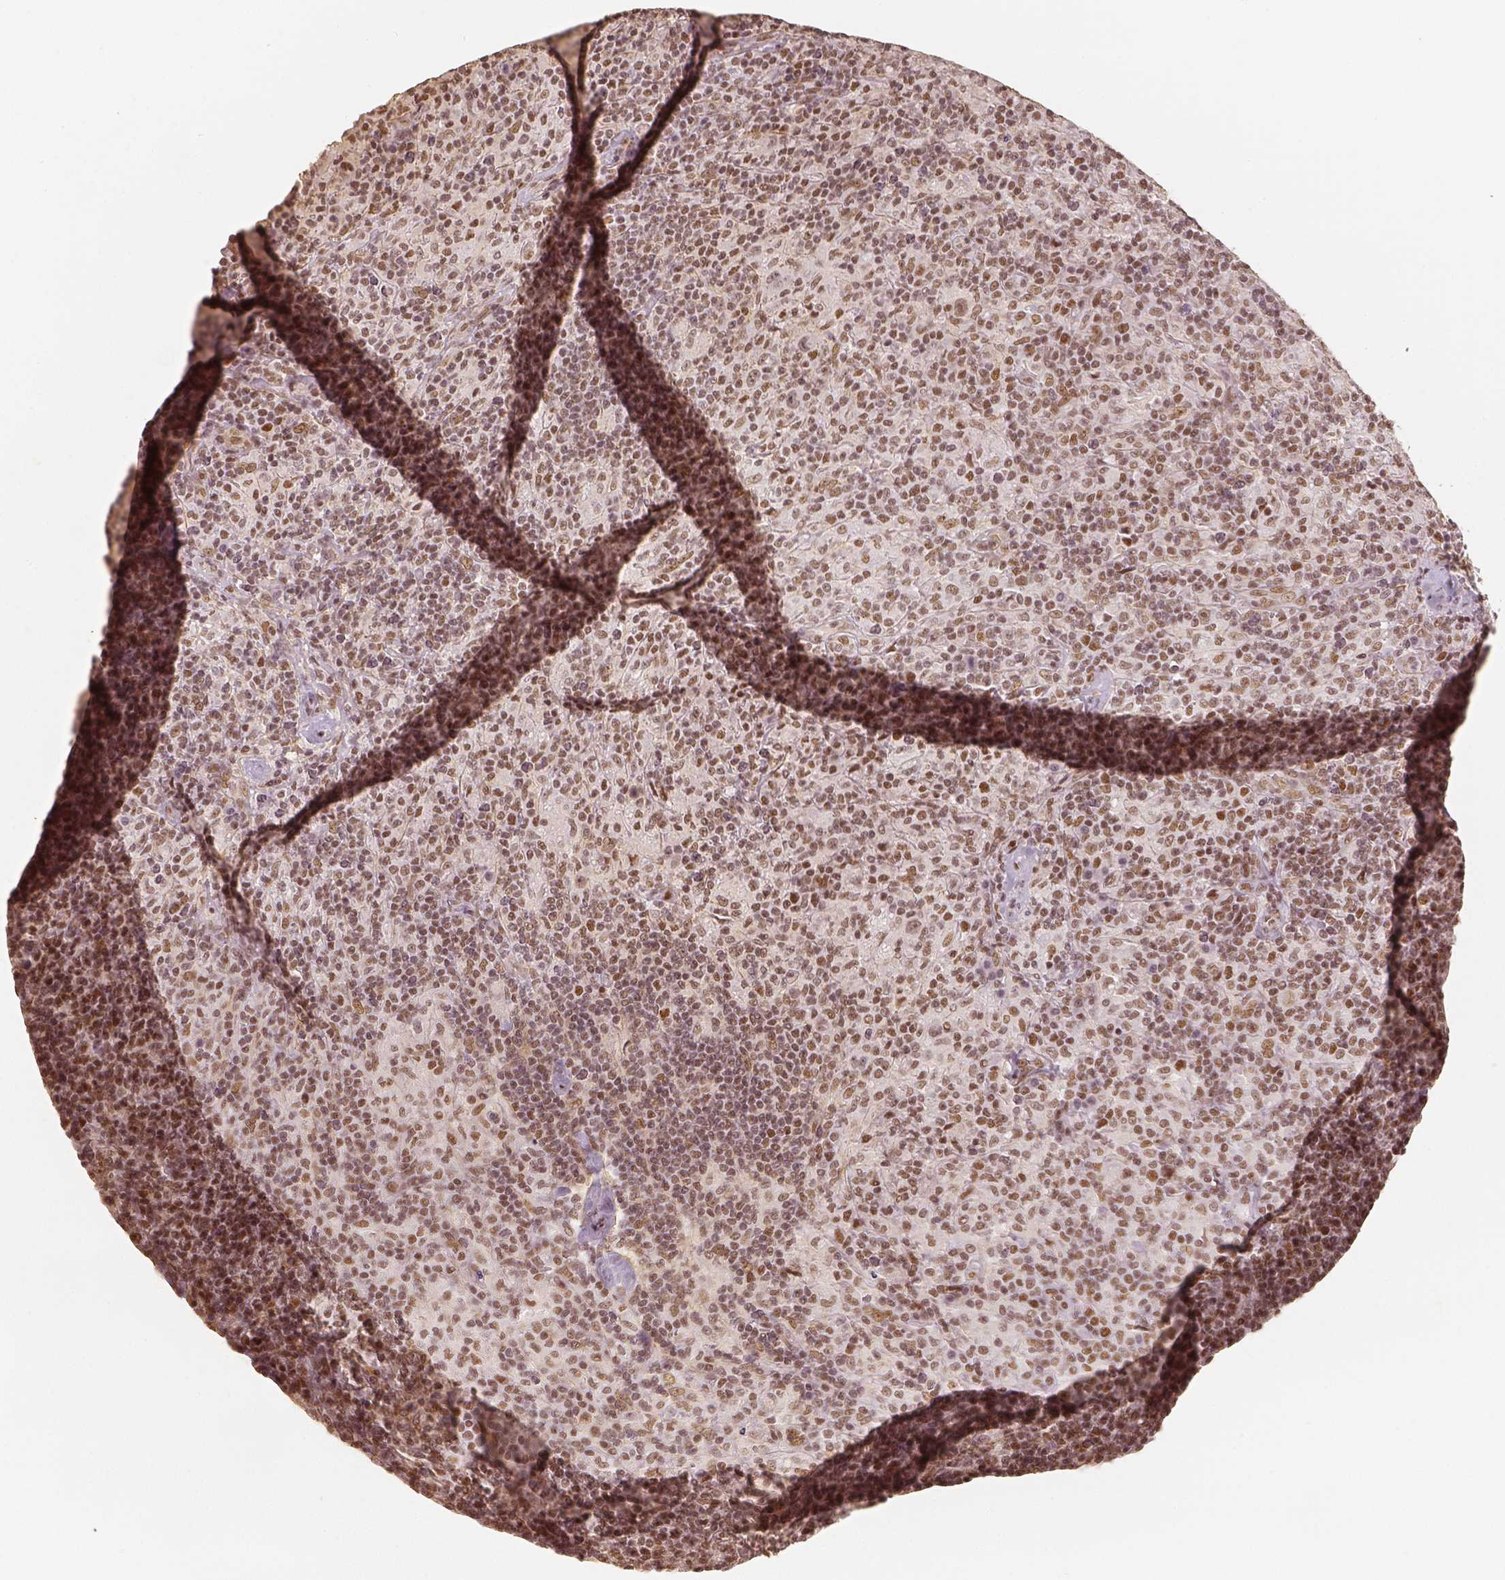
{"staining": {"intensity": "moderate", "quantity": ">75%", "location": "nuclear"}, "tissue": "lymphoma", "cell_type": "Tumor cells", "image_type": "cancer", "snomed": [{"axis": "morphology", "description": "Hodgkin's disease, NOS"}, {"axis": "topography", "description": "Lymph node"}], "caption": "Lymphoma tissue reveals moderate nuclear expression in about >75% of tumor cells, visualized by immunohistochemistry. Using DAB (3,3'-diaminobenzidine) (brown) and hematoxylin (blue) stains, captured at high magnification using brightfield microscopy.", "gene": "HDAC1", "patient": {"sex": "male", "age": 70}}